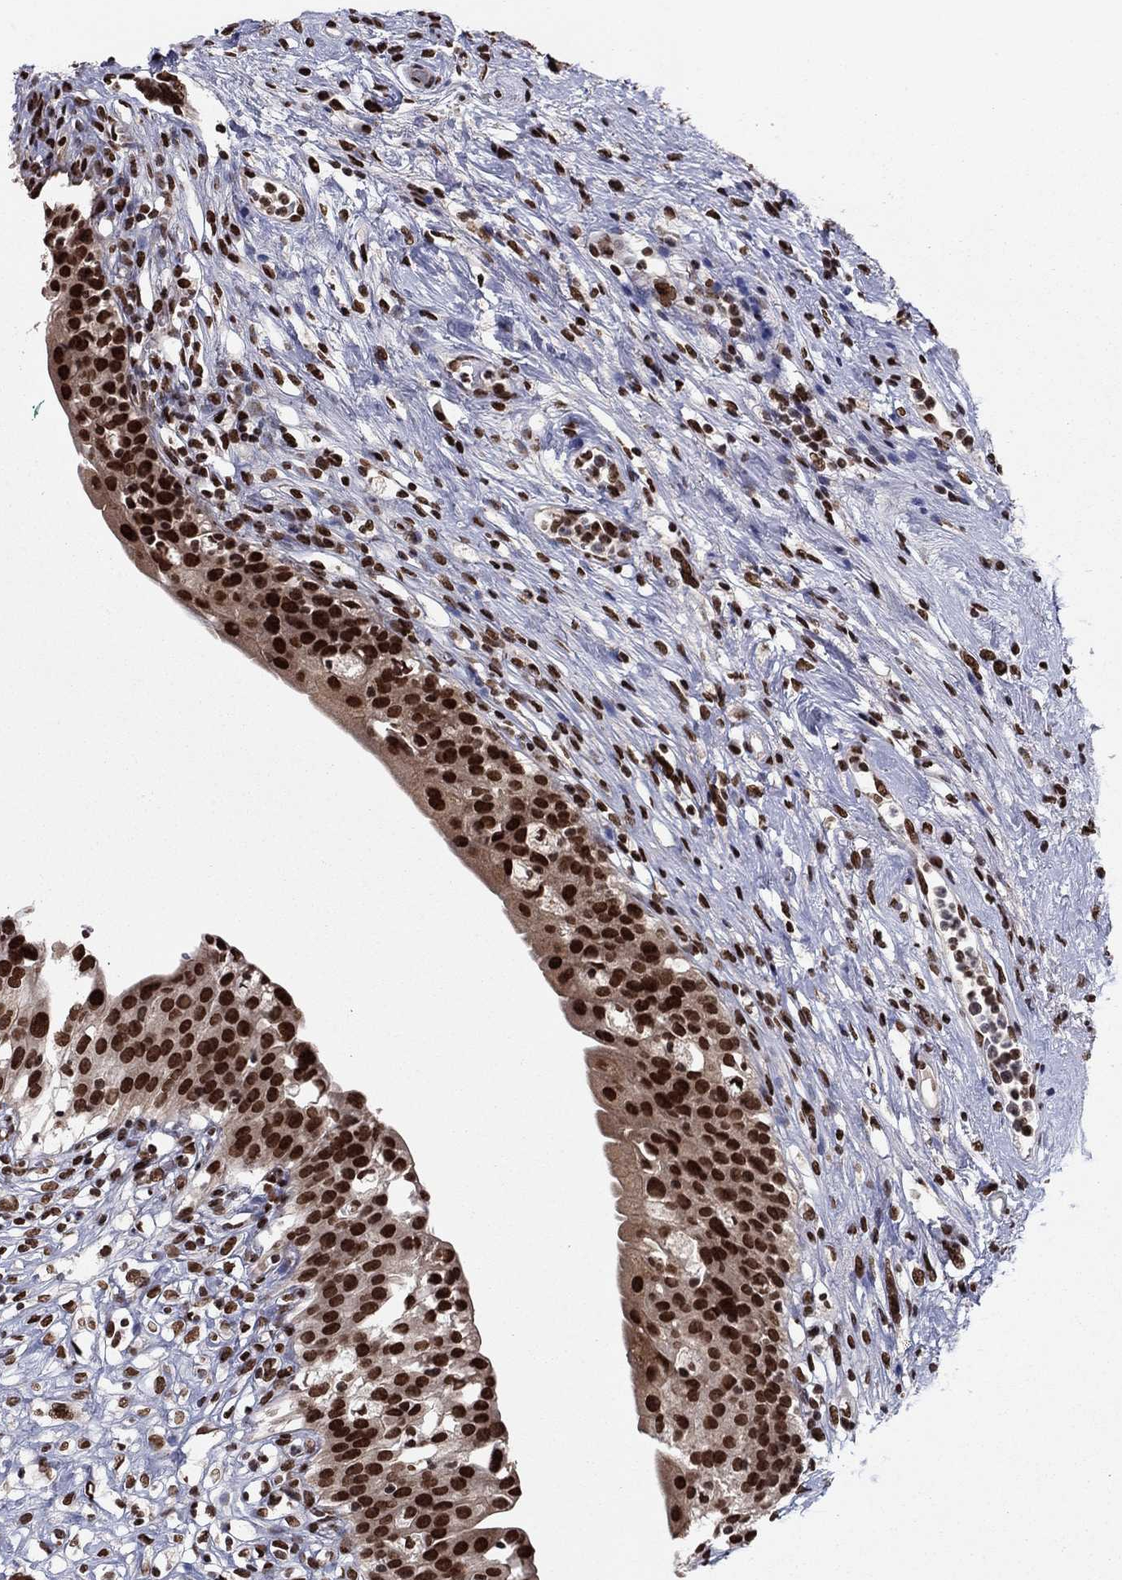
{"staining": {"intensity": "strong", "quantity": ">75%", "location": "nuclear"}, "tissue": "urinary bladder", "cell_type": "Urothelial cells", "image_type": "normal", "snomed": [{"axis": "morphology", "description": "Normal tissue, NOS"}, {"axis": "topography", "description": "Urinary bladder"}], "caption": "Immunohistochemistry histopathology image of normal urinary bladder stained for a protein (brown), which reveals high levels of strong nuclear expression in approximately >75% of urothelial cells.", "gene": "USP54", "patient": {"sex": "male", "age": 76}}